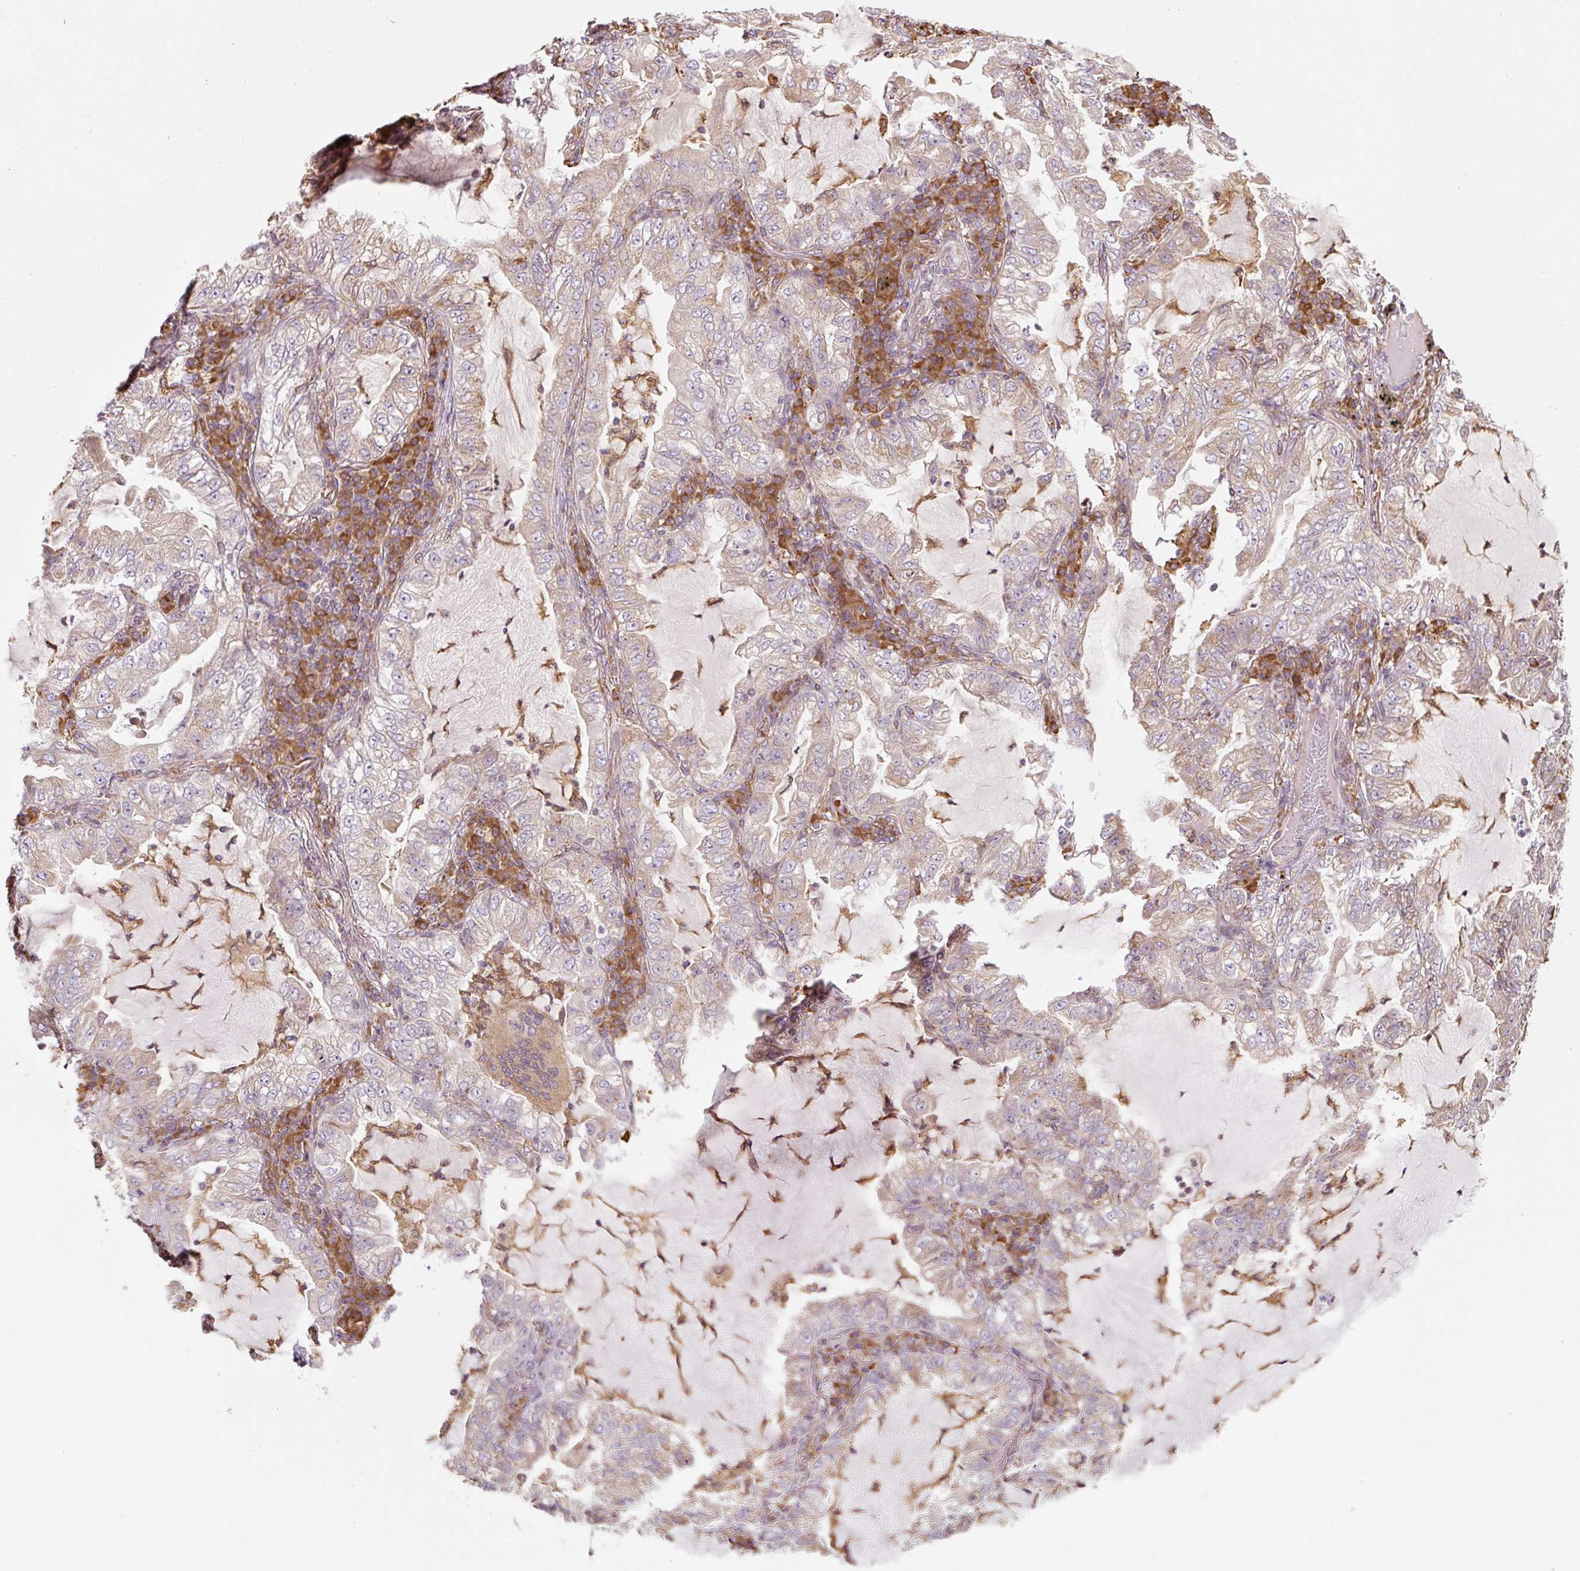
{"staining": {"intensity": "weak", "quantity": "25%-75%", "location": "cytoplasmic/membranous"}, "tissue": "lung cancer", "cell_type": "Tumor cells", "image_type": "cancer", "snomed": [{"axis": "morphology", "description": "Adenocarcinoma, NOS"}, {"axis": "topography", "description": "Lung"}], "caption": "A low amount of weak cytoplasmic/membranous positivity is present in approximately 25%-75% of tumor cells in lung cancer (adenocarcinoma) tissue.", "gene": "PRKCSH", "patient": {"sex": "female", "age": 73}}